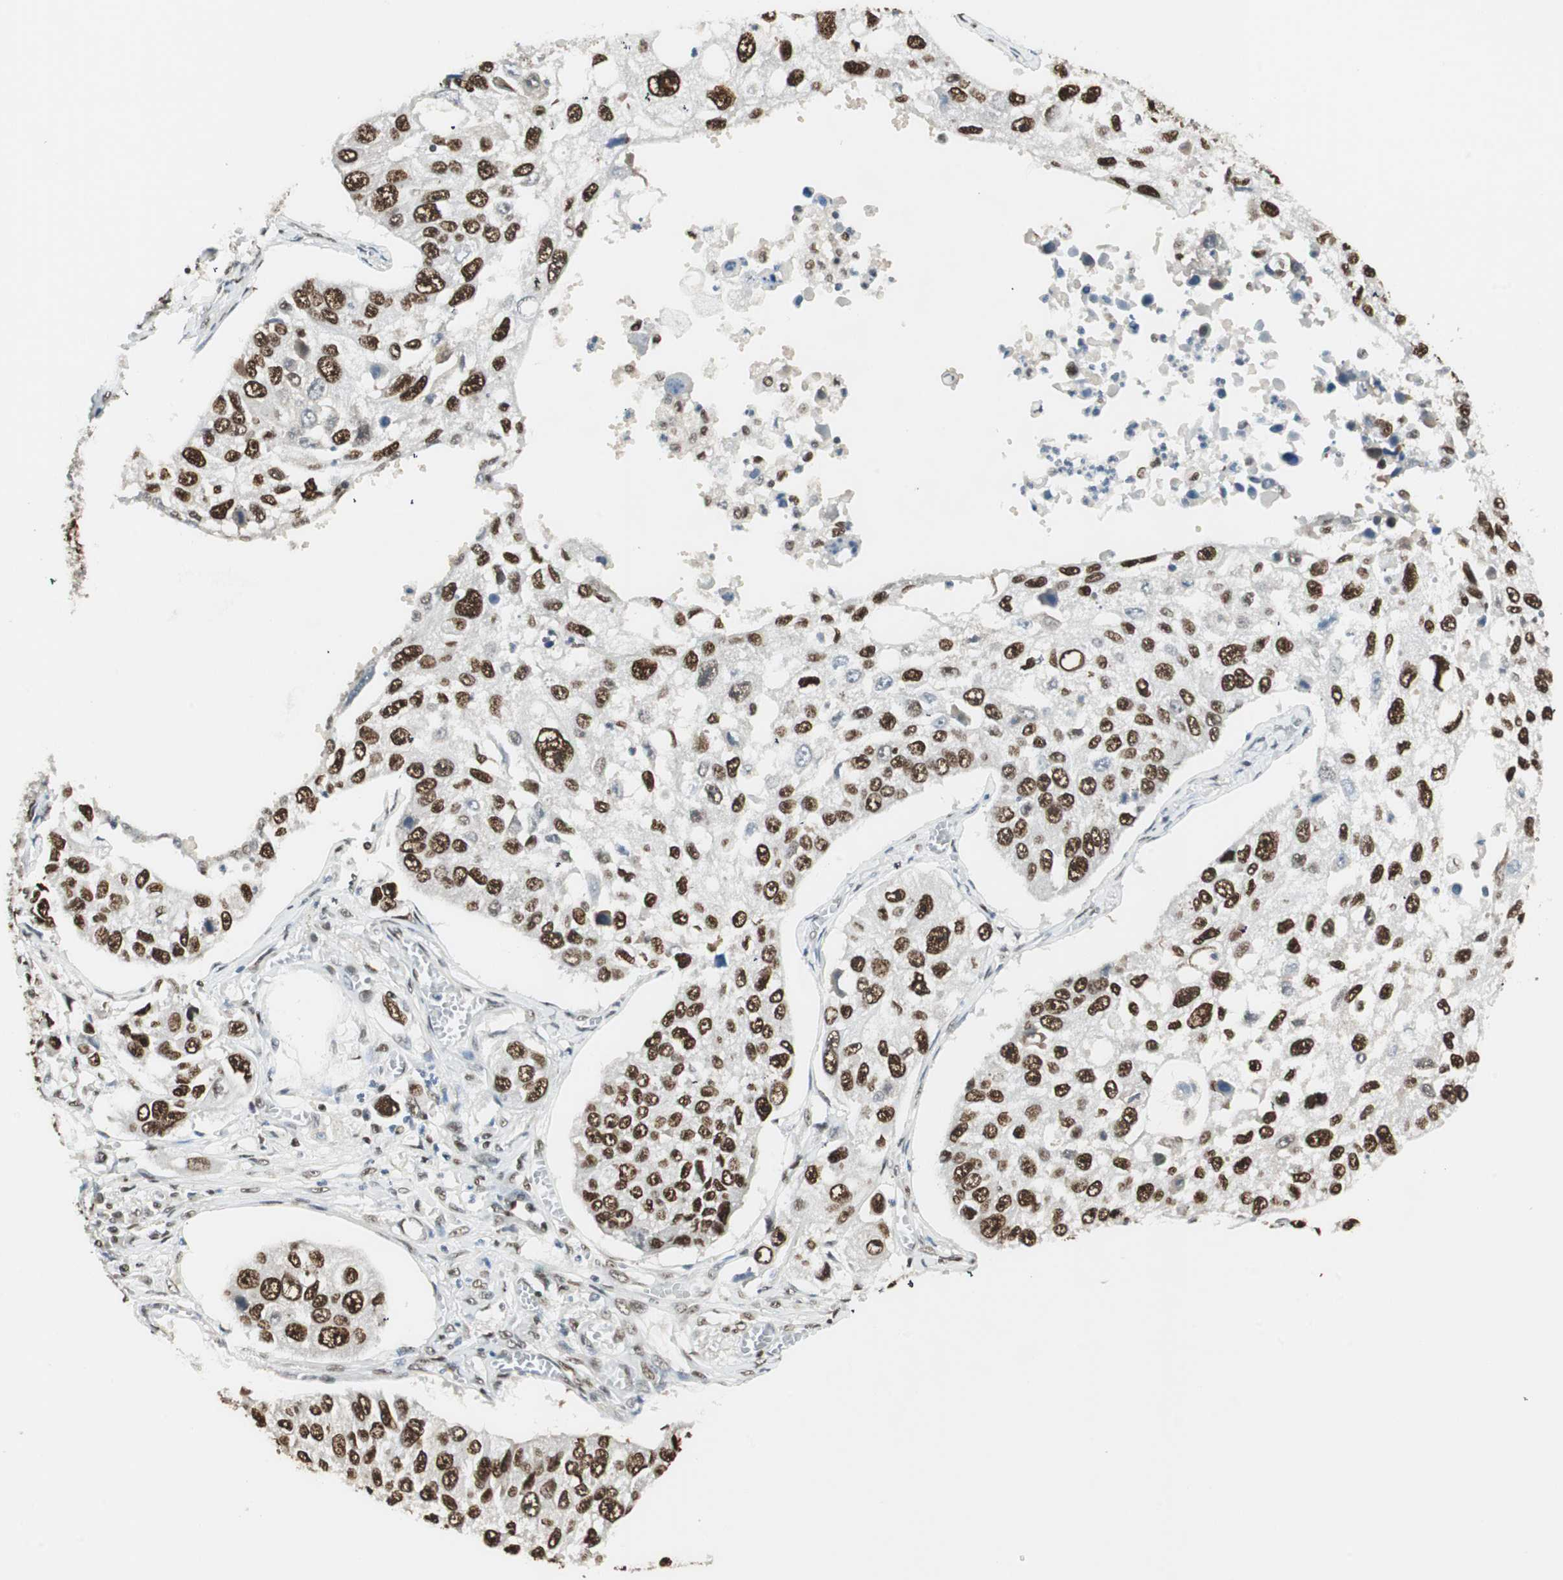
{"staining": {"intensity": "strong", "quantity": ">75%", "location": "nuclear"}, "tissue": "lung cancer", "cell_type": "Tumor cells", "image_type": "cancer", "snomed": [{"axis": "morphology", "description": "Squamous cell carcinoma, NOS"}, {"axis": "topography", "description": "Lung"}], "caption": "Squamous cell carcinoma (lung) stained with a protein marker exhibits strong staining in tumor cells.", "gene": "ZBTB17", "patient": {"sex": "male", "age": 71}}